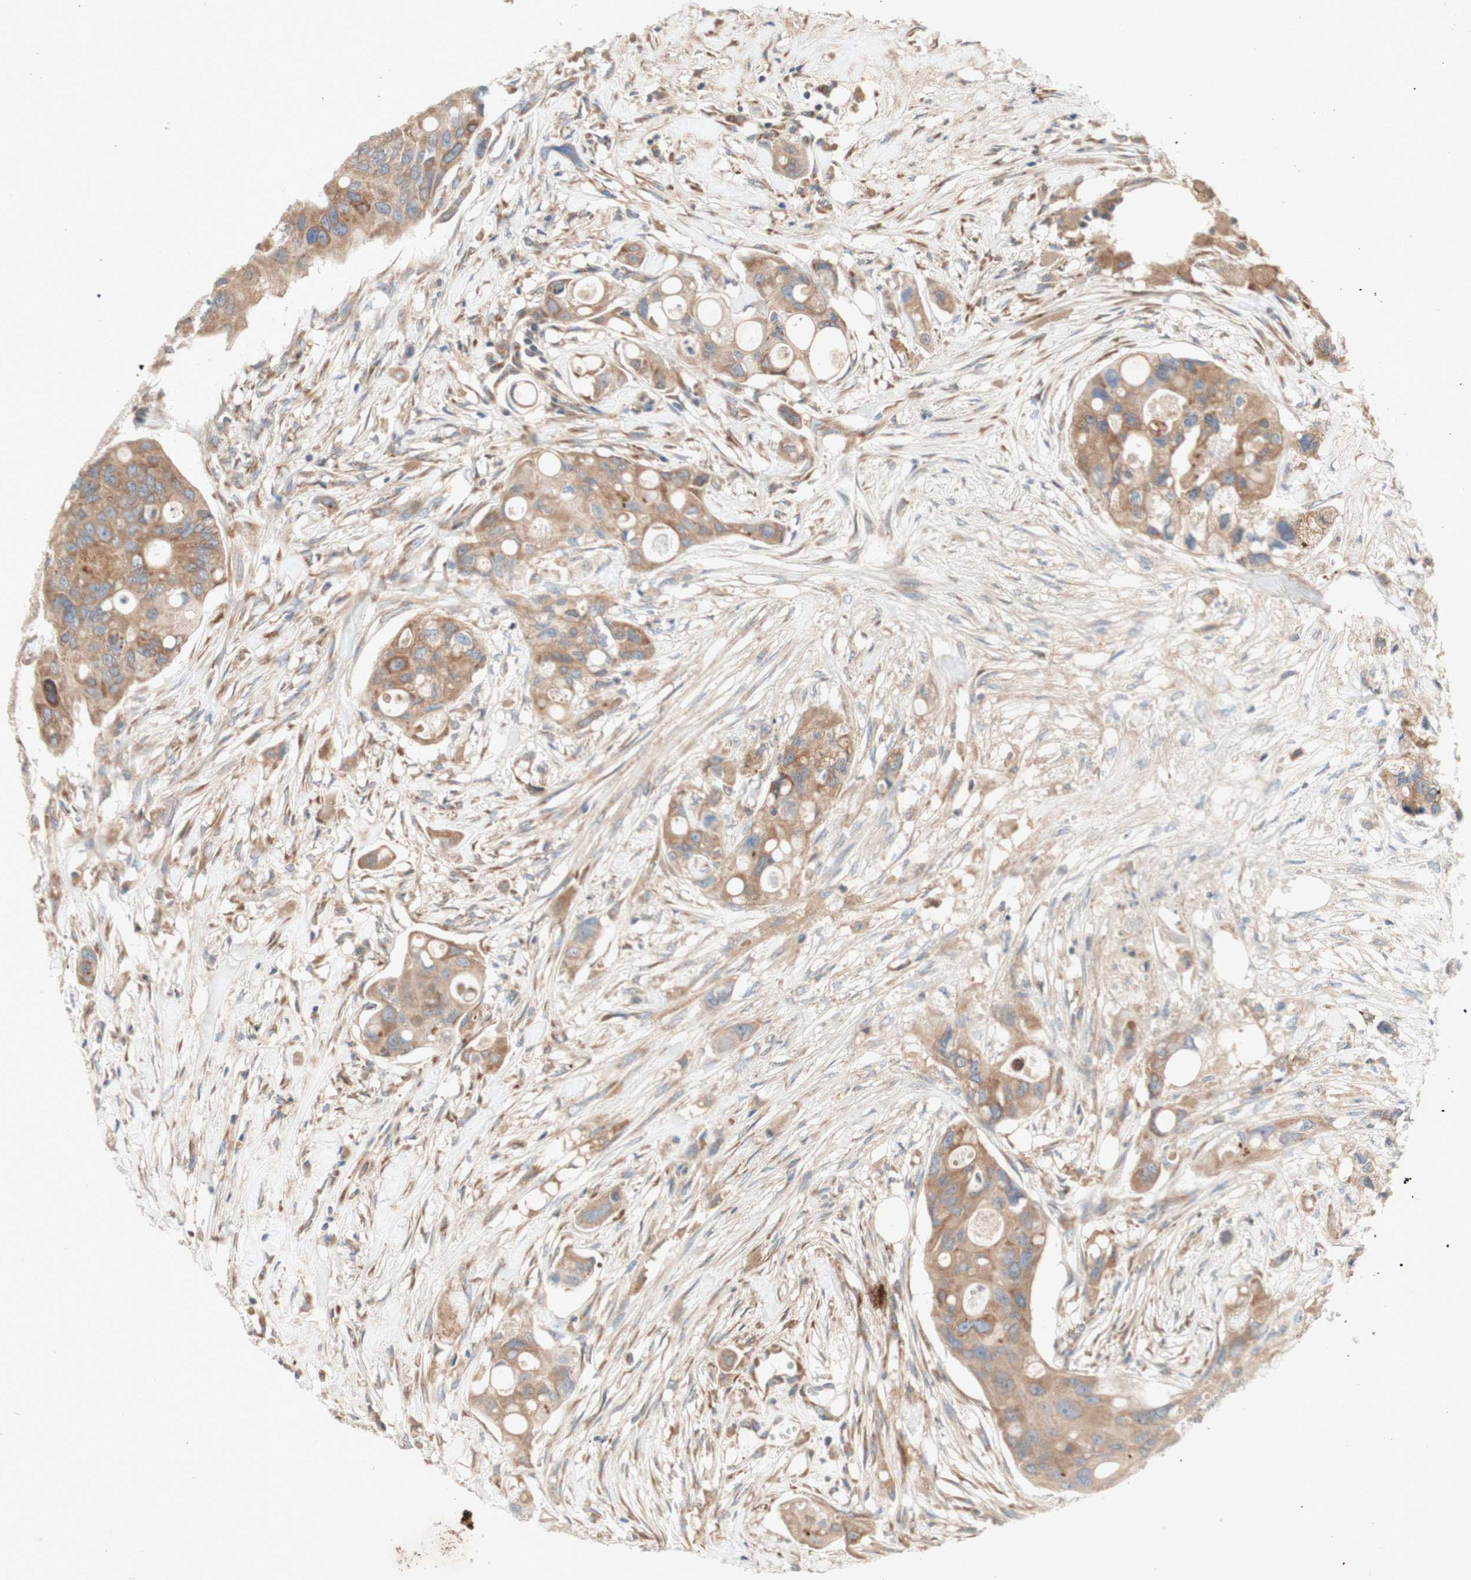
{"staining": {"intensity": "moderate", "quantity": ">75%", "location": "cytoplasmic/membranous"}, "tissue": "colorectal cancer", "cell_type": "Tumor cells", "image_type": "cancer", "snomed": [{"axis": "morphology", "description": "Adenocarcinoma, NOS"}, {"axis": "topography", "description": "Colon"}], "caption": "Protein staining displays moderate cytoplasmic/membranous expression in about >75% of tumor cells in colorectal adenocarcinoma. The staining was performed using DAB, with brown indicating positive protein expression. Nuclei are stained blue with hematoxylin.", "gene": "SOCS2", "patient": {"sex": "female", "age": 57}}